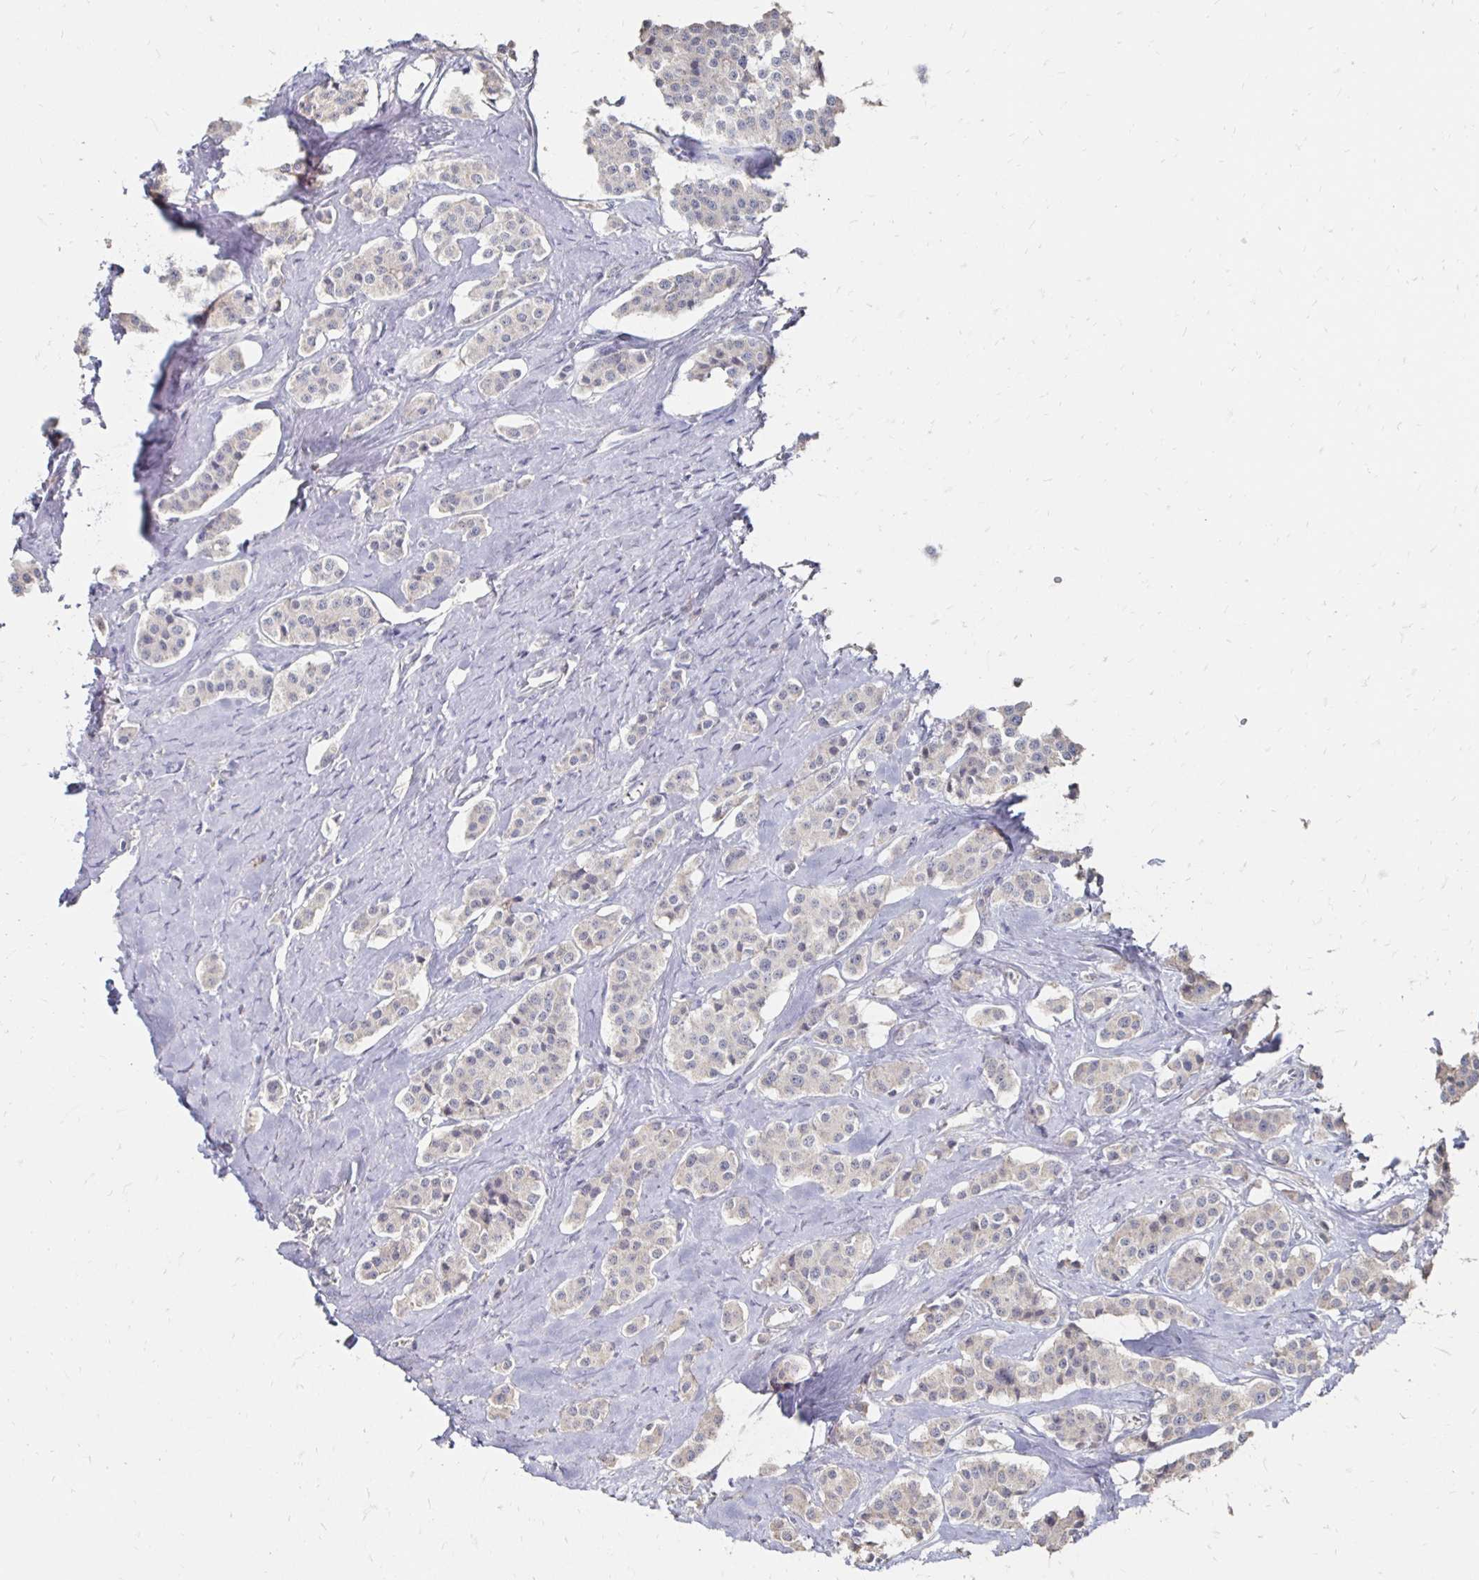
{"staining": {"intensity": "negative", "quantity": "none", "location": "none"}, "tissue": "carcinoid", "cell_type": "Tumor cells", "image_type": "cancer", "snomed": [{"axis": "morphology", "description": "Carcinoid, malignant, NOS"}, {"axis": "topography", "description": "Small intestine"}], "caption": "Malignant carcinoid was stained to show a protein in brown. There is no significant staining in tumor cells.", "gene": "ZNF727", "patient": {"sex": "male", "age": 63}}